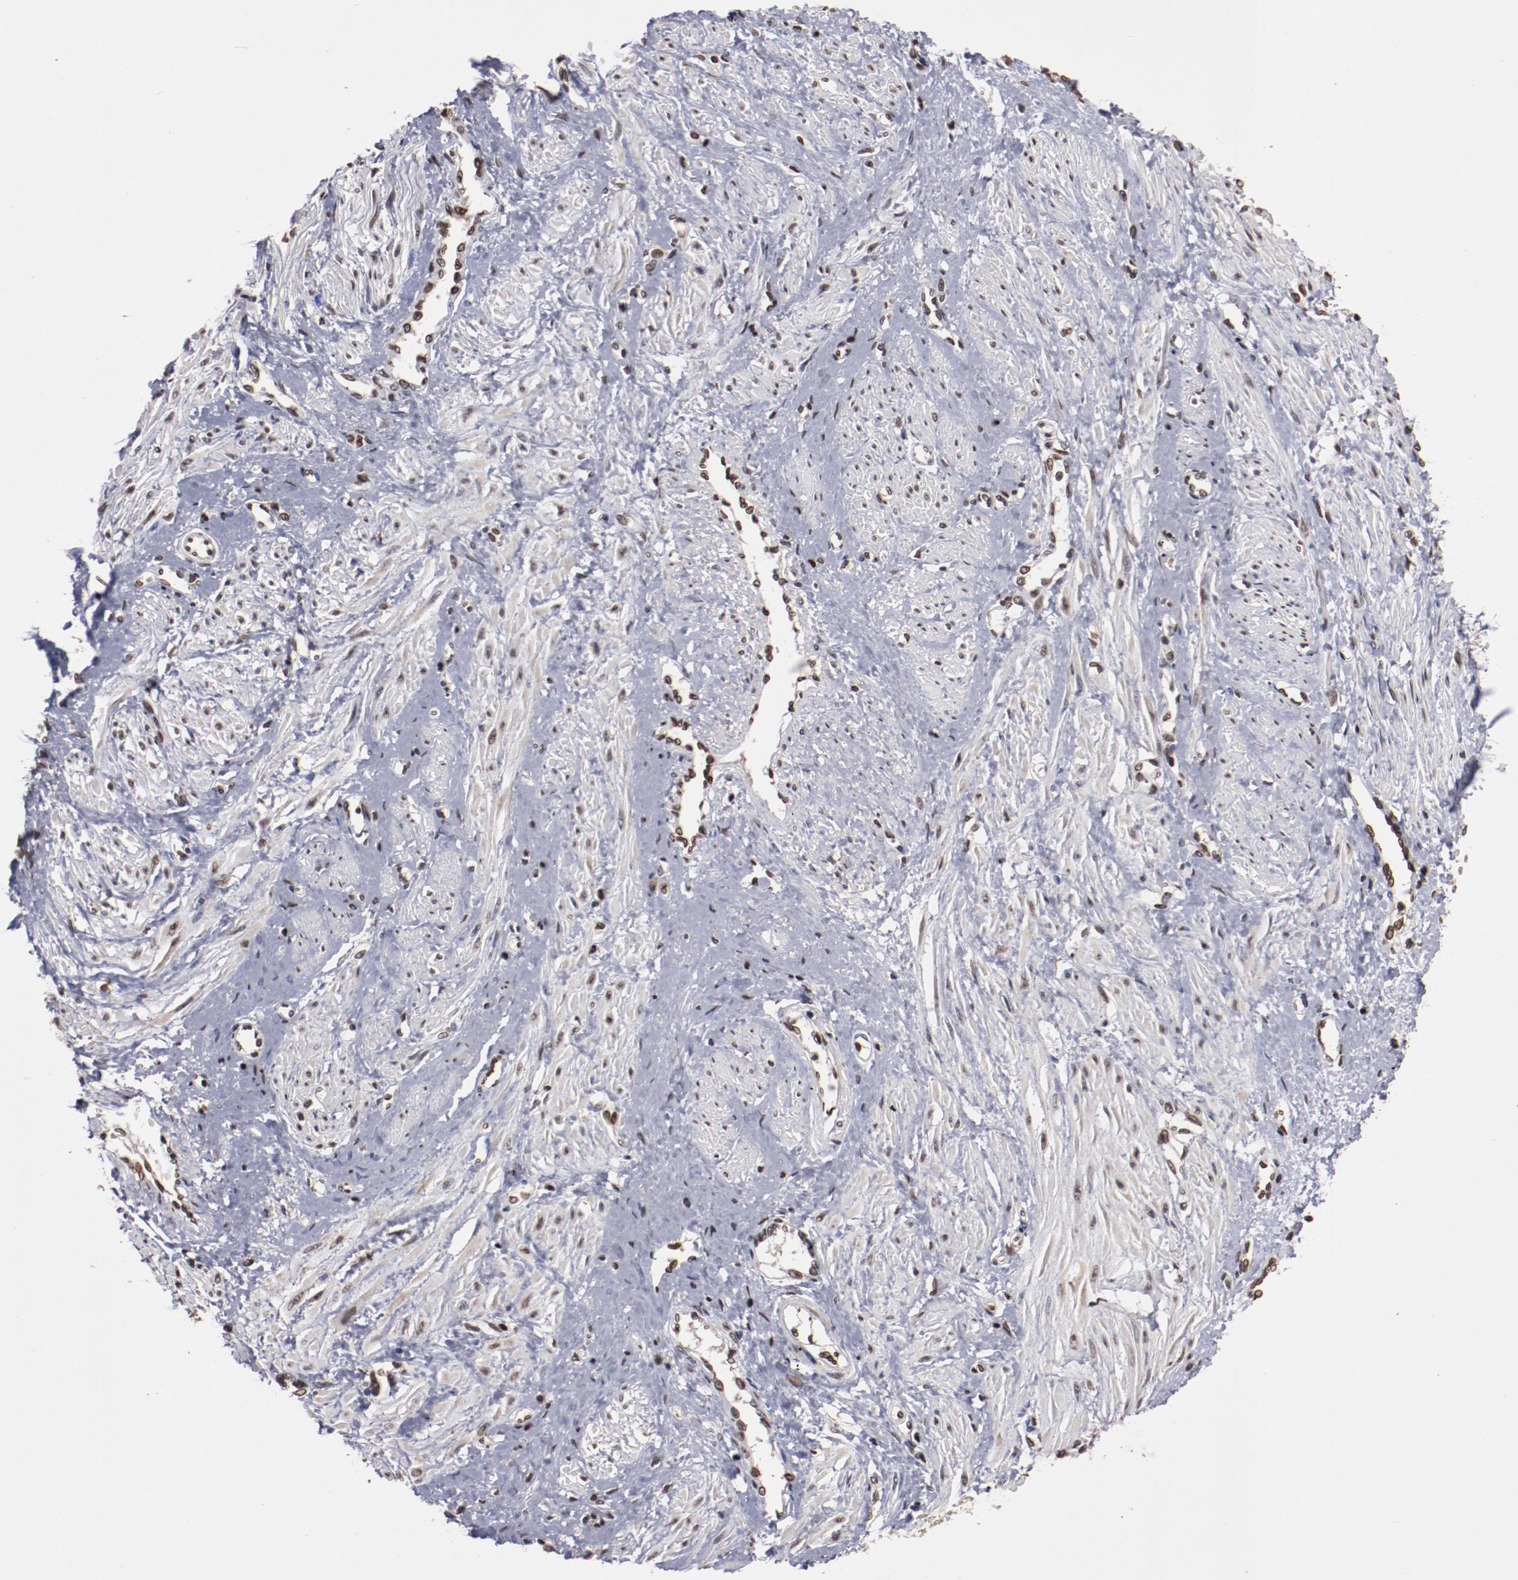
{"staining": {"intensity": "moderate", "quantity": ">75%", "location": "nuclear"}, "tissue": "smooth muscle", "cell_type": "Smooth muscle cells", "image_type": "normal", "snomed": [{"axis": "morphology", "description": "Normal tissue, NOS"}, {"axis": "topography", "description": "Smooth muscle"}, {"axis": "topography", "description": "Uterus"}], "caption": "Immunohistochemistry (IHC) of benign human smooth muscle exhibits medium levels of moderate nuclear positivity in approximately >75% of smooth muscle cells.", "gene": "AKT1", "patient": {"sex": "female", "age": 39}}